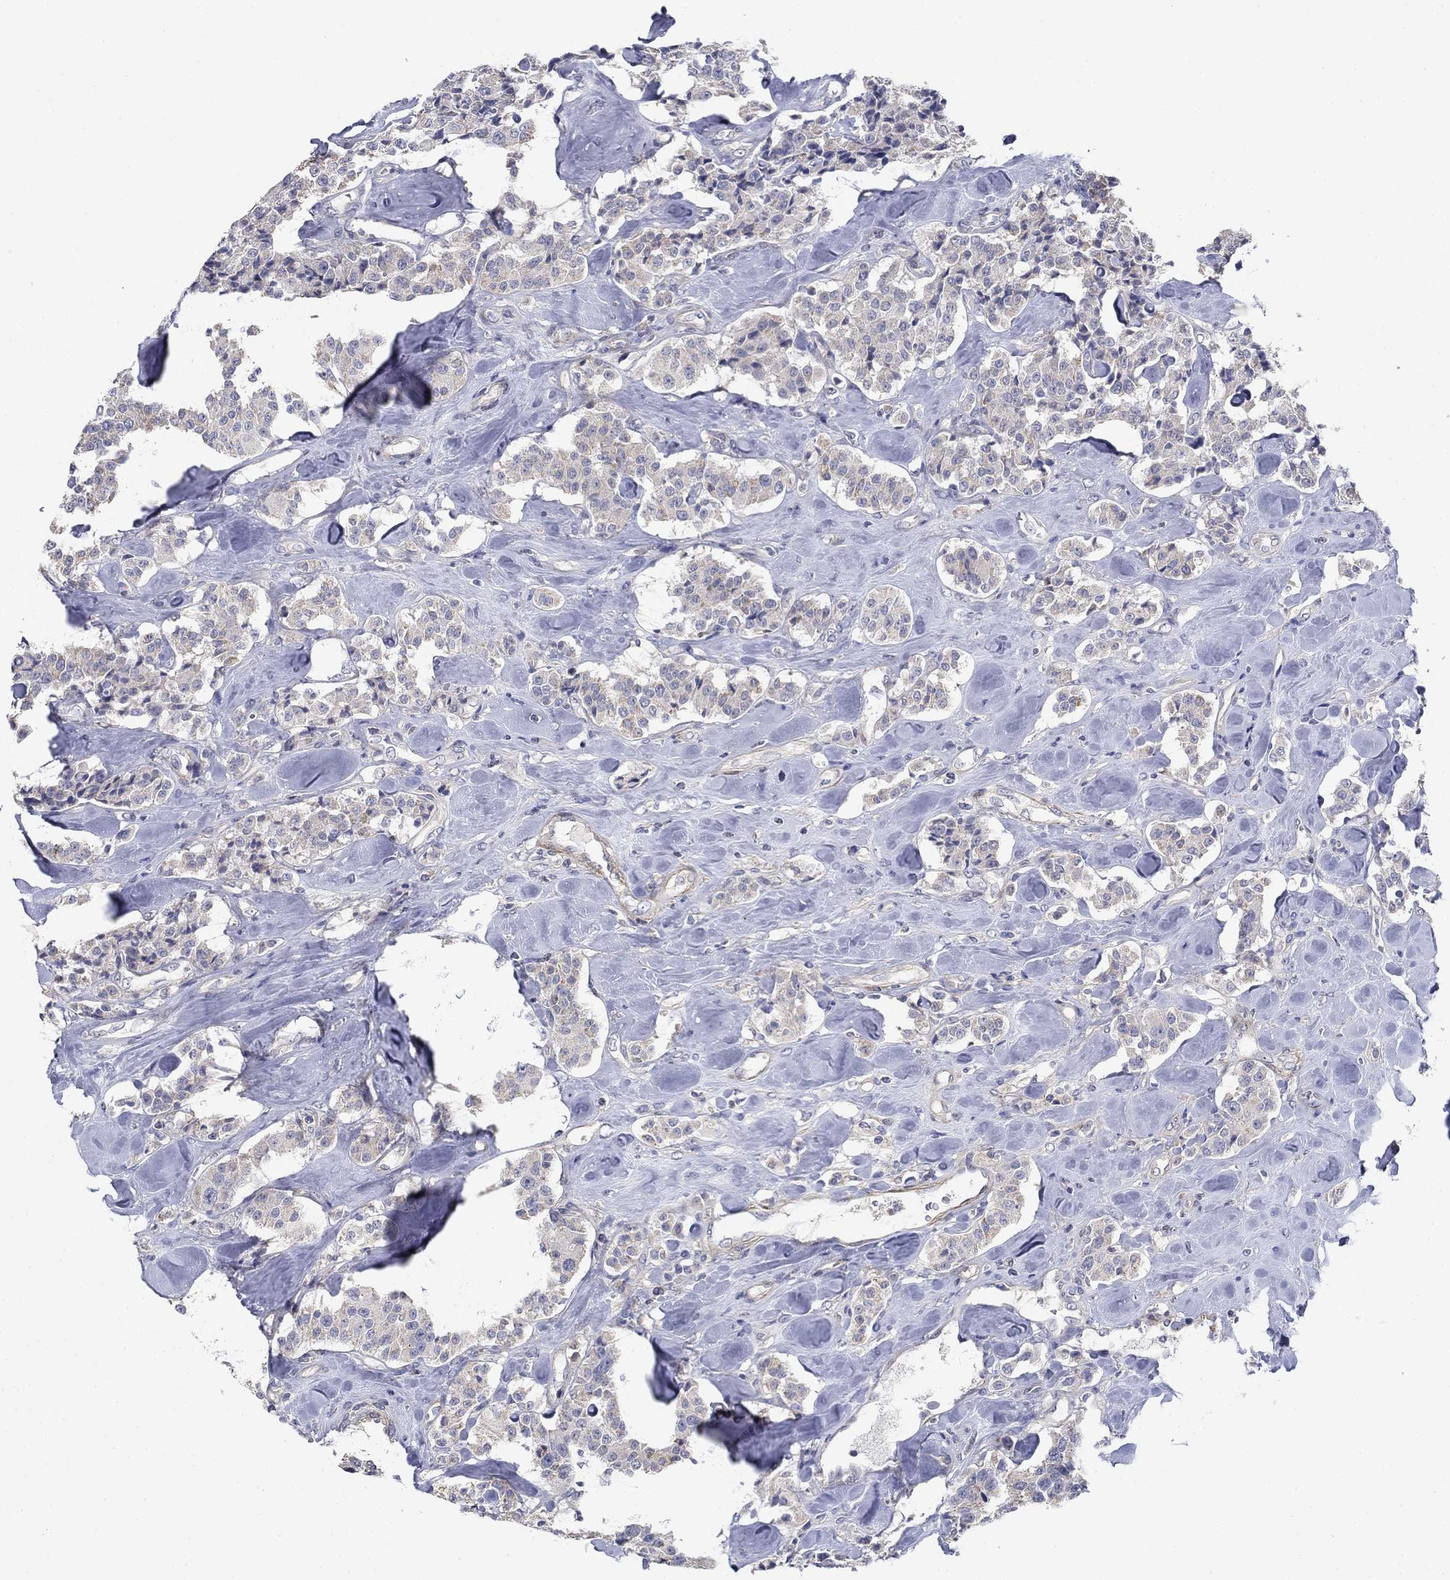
{"staining": {"intensity": "negative", "quantity": "none", "location": "none"}, "tissue": "carcinoid", "cell_type": "Tumor cells", "image_type": "cancer", "snomed": [{"axis": "morphology", "description": "Carcinoid, malignant, NOS"}, {"axis": "topography", "description": "Pancreas"}], "caption": "Immunohistochemical staining of human carcinoid exhibits no significant positivity in tumor cells.", "gene": "GRK7", "patient": {"sex": "male", "age": 41}}